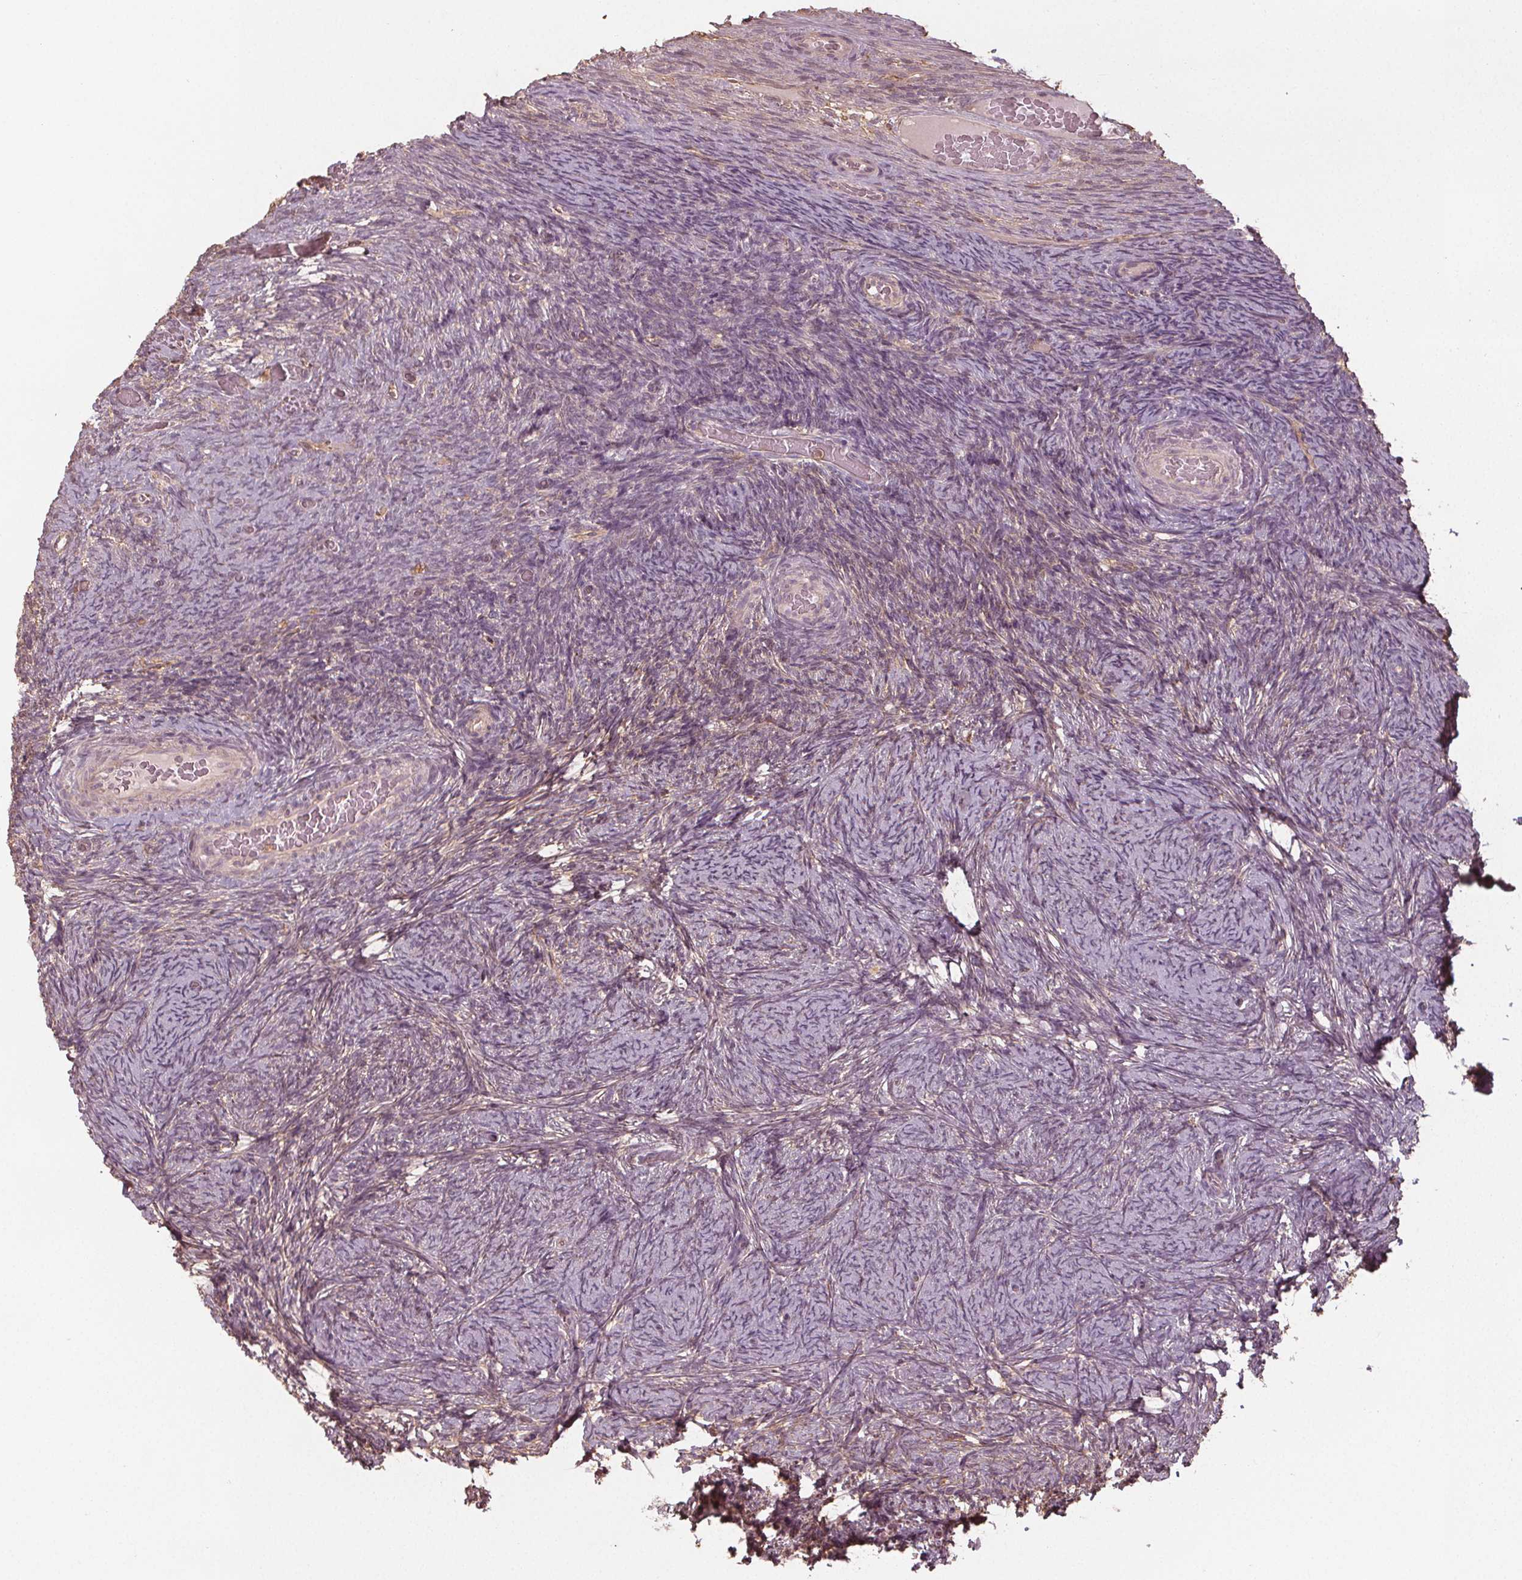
{"staining": {"intensity": "negative", "quantity": "none", "location": "none"}, "tissue": "ovary", "cell_type": "Ovarian stroma cells", "image_type": "normal", "snomed": [{"axis": "morphology", "description": "Normal tissue, NOS"}, {"axis": "topography", "description": "Ovary"}], "caption": "Immunohistochemistry (IHC) image of benign ovary: ovary stained with DAB displays no significant protein expression in ovarian stroma cells.", "gene": "GNB2", "patient": {"sex": "female", "age": 34}}